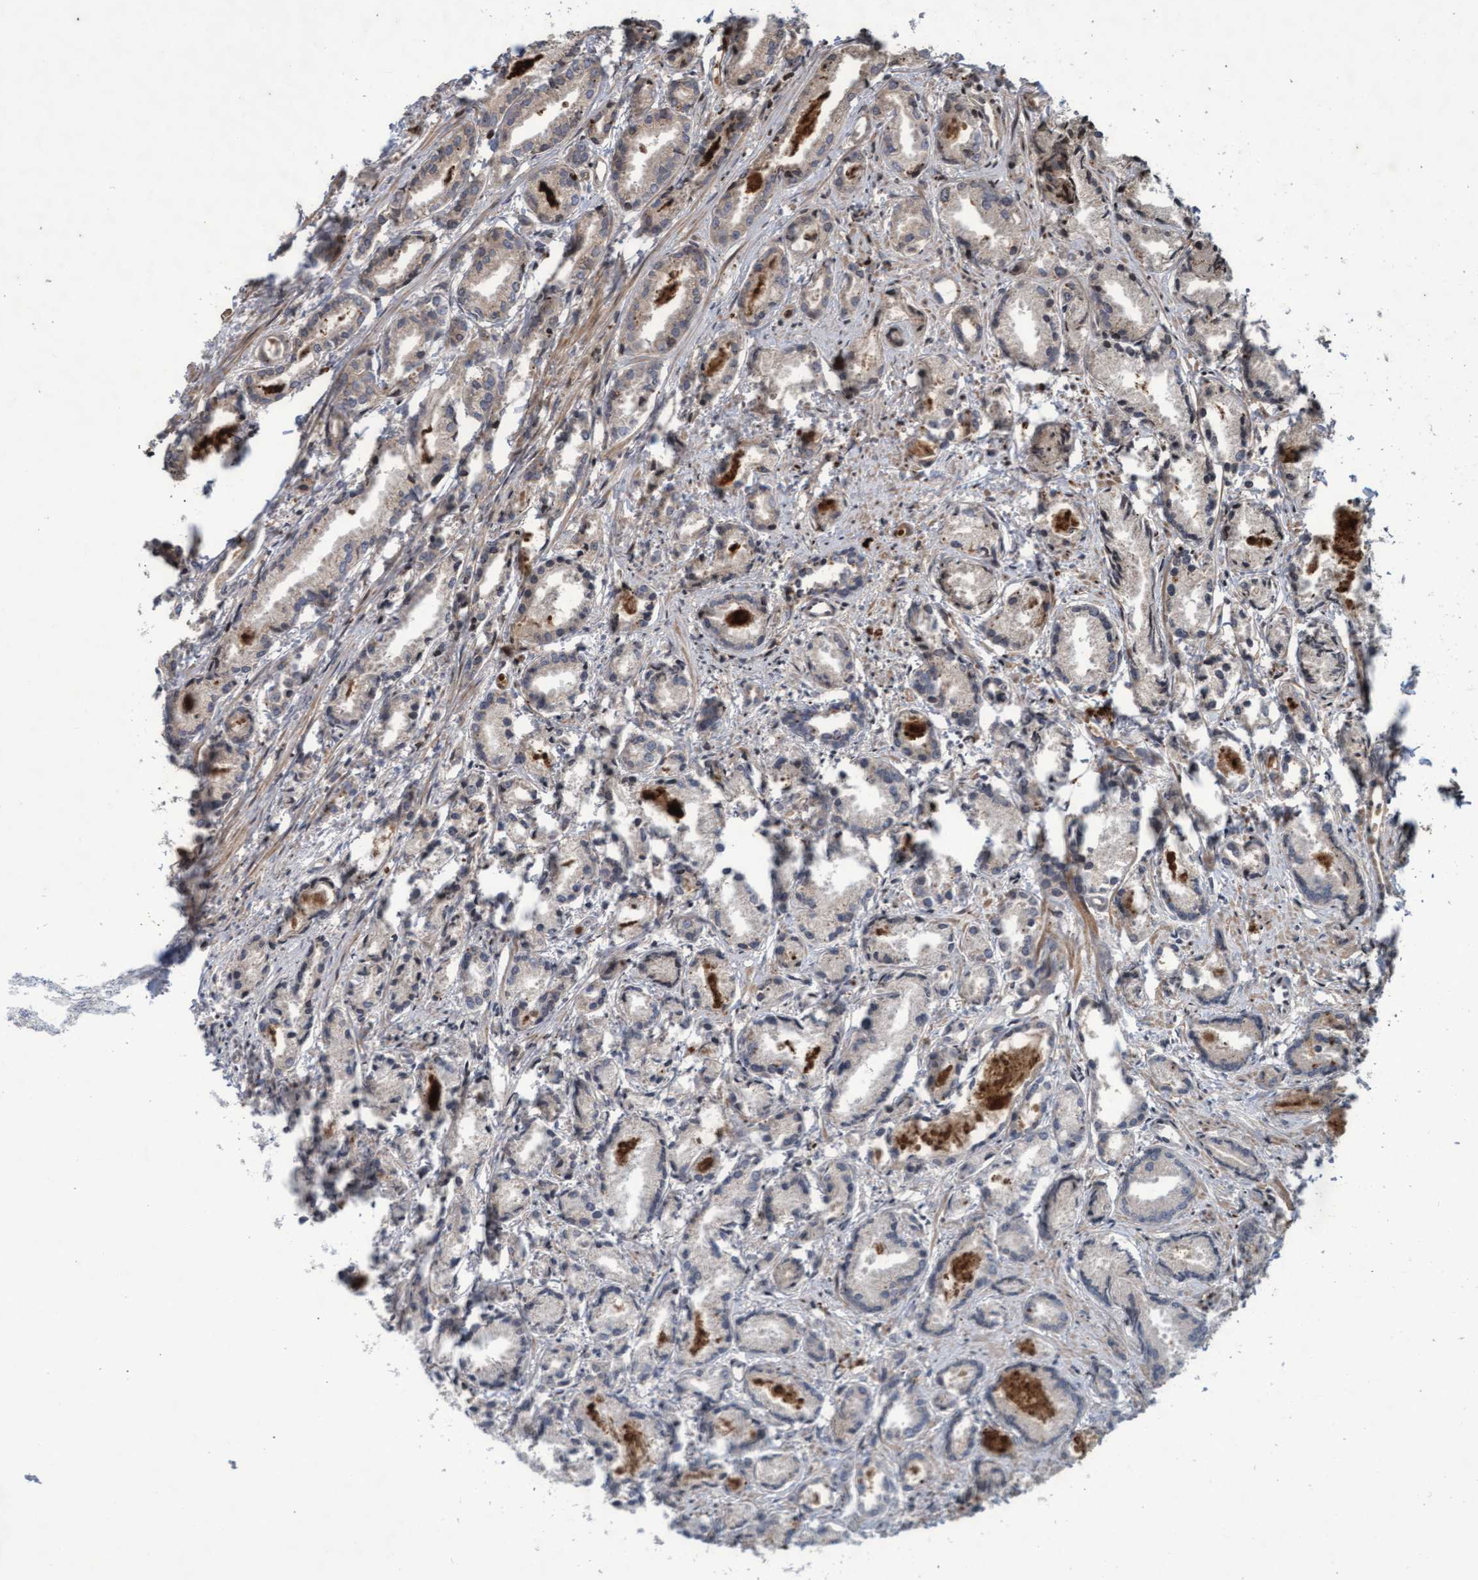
{"staining": {"intensity": "negative", "quantity": "none", "location": "none"}, "tissue": "prostate cancer", "cell_type": "Tumor cells", "image_type": "cancer", "snomed": [{"axis": "morphology", "description": "Adenocarcinoma, Low grade"}, {"axis": "topography", "description": "Prostate"}], "caption": "Immunohistochemistry of prostate cancer (adenocarcinoma (low-grade)) reveals no expression in tumor cells.", "gene": "KCNC2", "patient": {"sex": "male", "age": 72}}